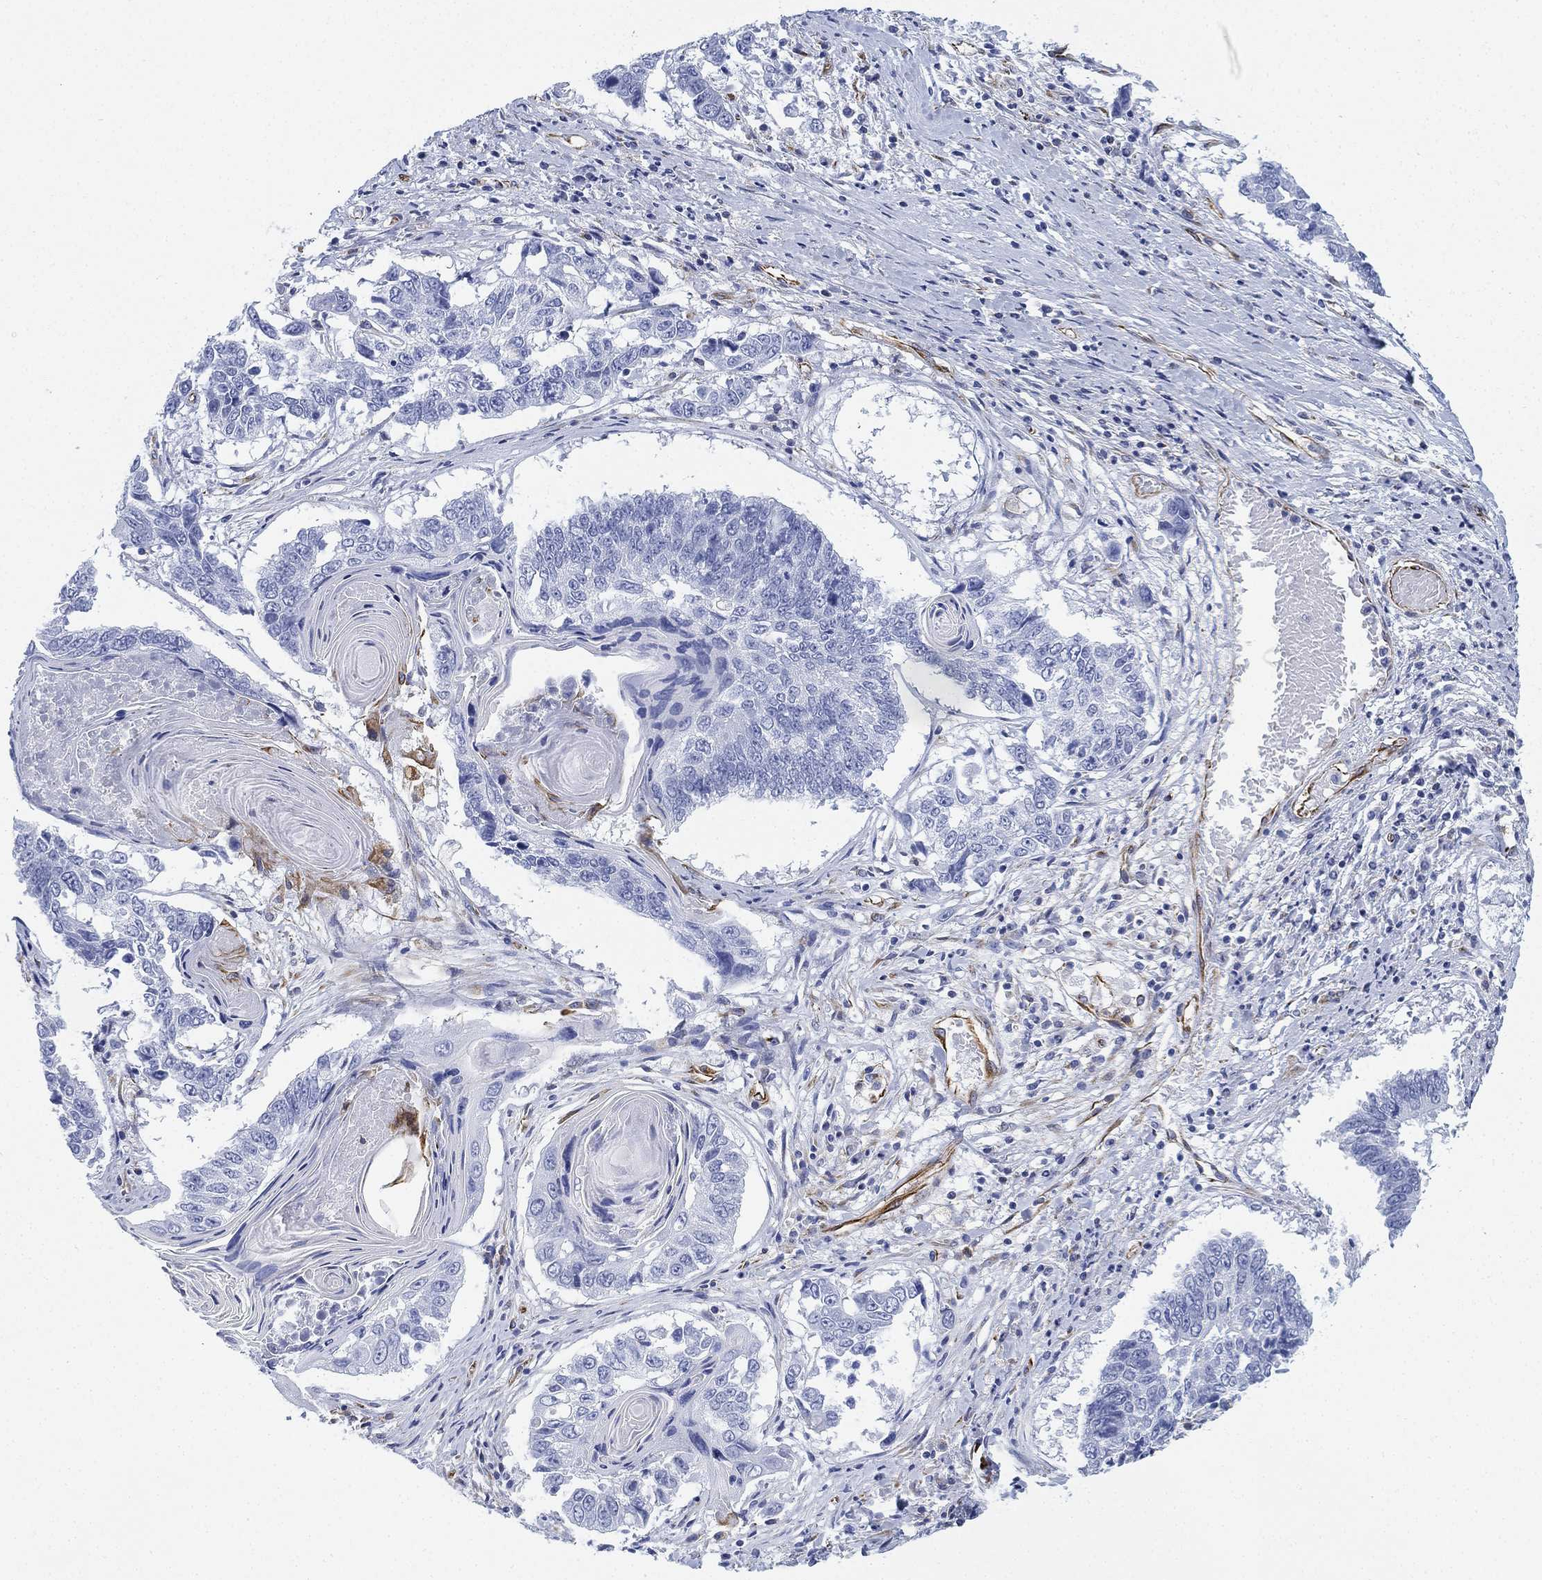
{"staining": {"intensity": "negative", "quantity": "none", "location": "none"}, "tissue": "lung cancer", "cell_type": "Tumor cells", "image_type": "cancer", "snomed": [{"axis": "morphology", "description": "Squamous cell carcinoma, NOS"}, {"axis": "topography", "description": "Lung"}], "caption": "Lung cancer (squamous cell carcinoma) was stained to show a protein in brown. There is no significant expression in tumor cells. (IHC, brightfield microscopy, high magnification).", "gene": "PSKH2", "patient": {"sex": "male", "age": 73}}